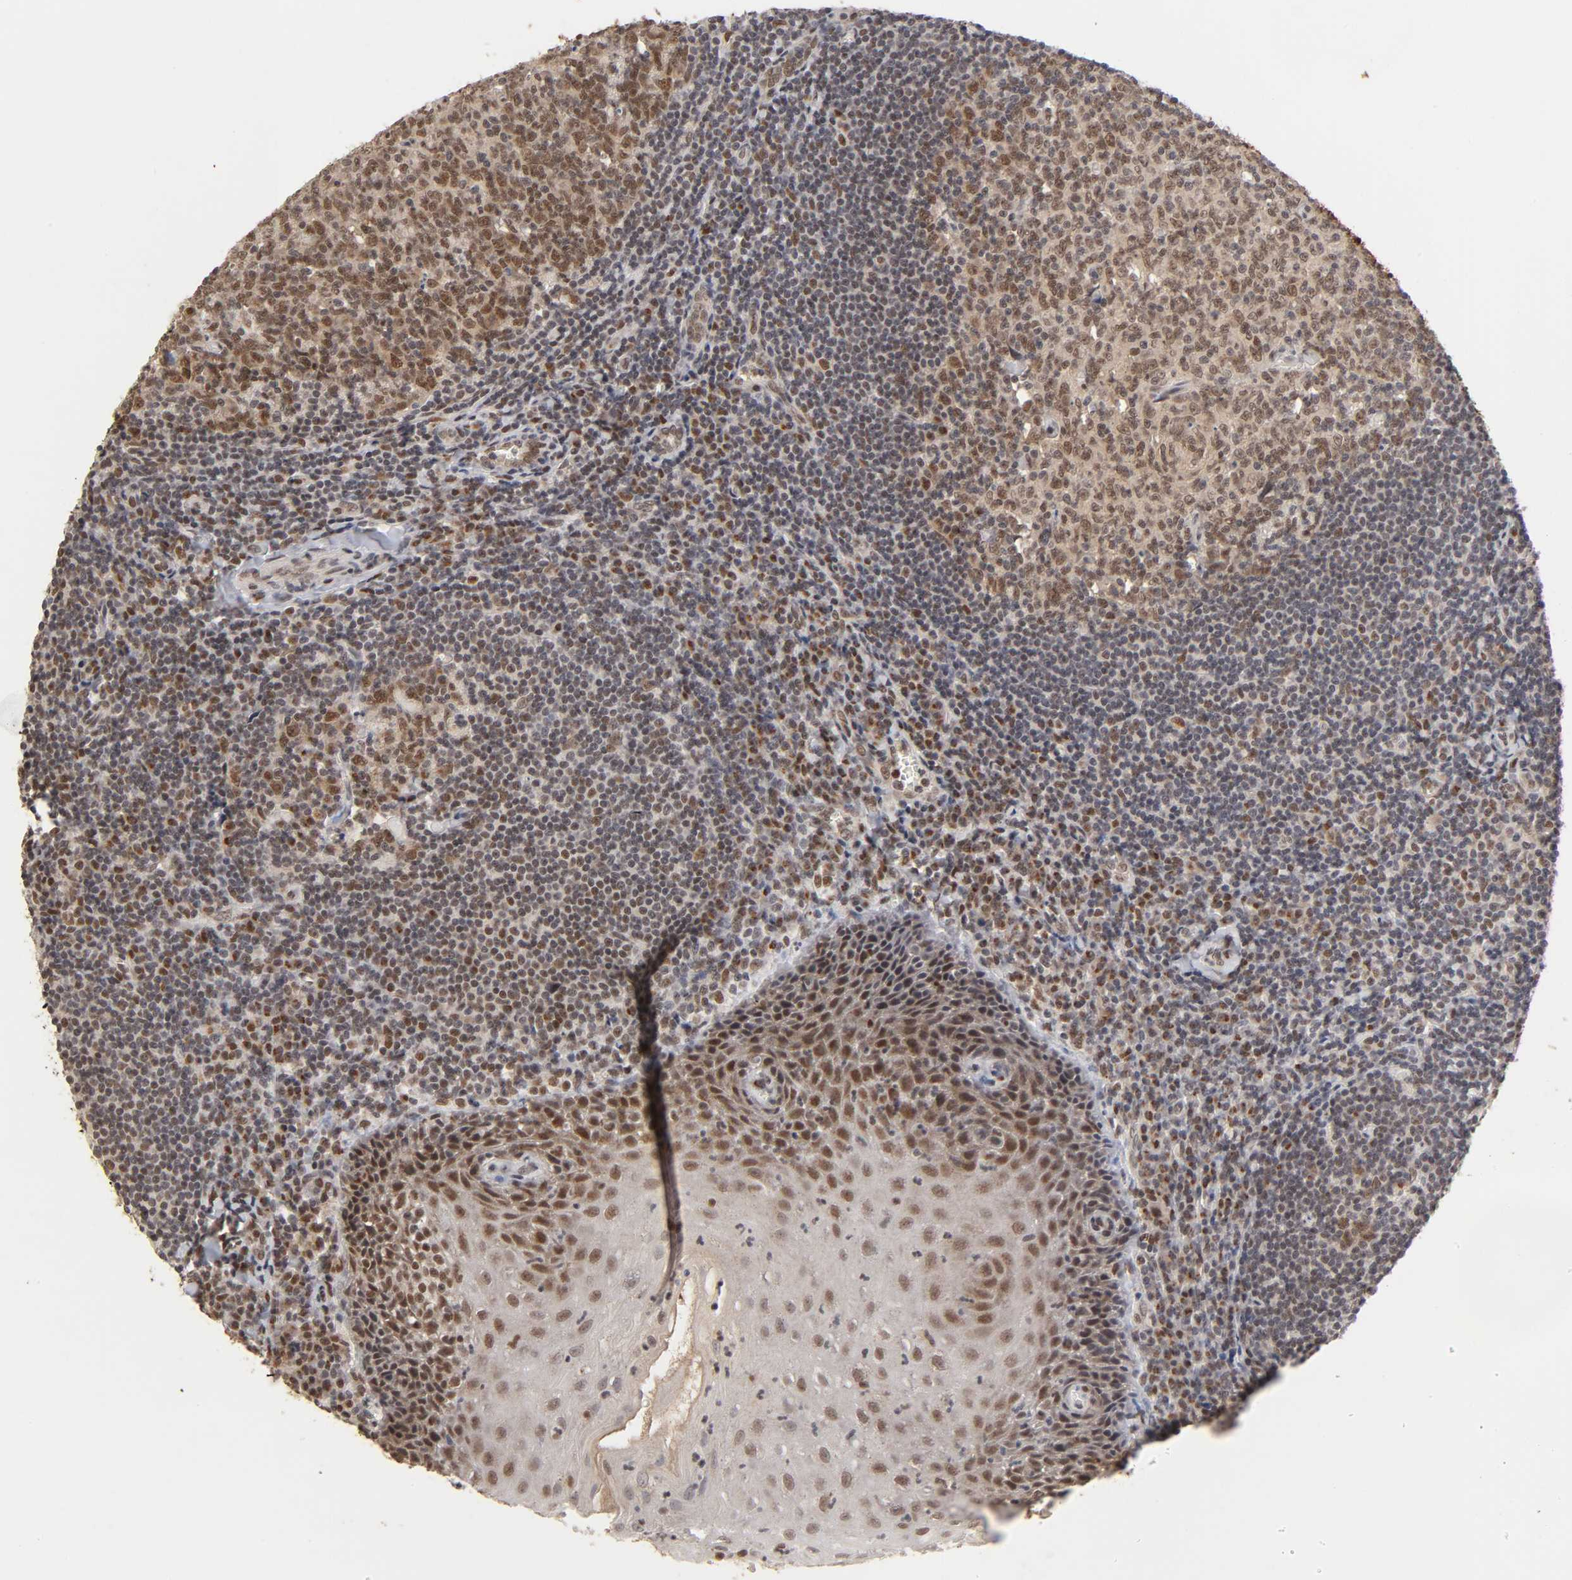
{"staining": {"intensity": "moderate", "quantity": "<25%", "location": "nuclear"}, "tissue": "tonsil", "cell_type": "Germinal center cells", "image_type": "normal", "snomed": [{"axis": "morphology", "description": "Normal tissue, NOS"}, {"axis": "topography", "description": "Tonsil"}], "caption": "The immunohistochemical stain labels moderate nuclear expression in germinal center cells of normal tonsil. Ihc stains the protein in brown and the nuclei are stained blue.", "gene": "EP300", "patient": {"sex": "male", "age": 31}}